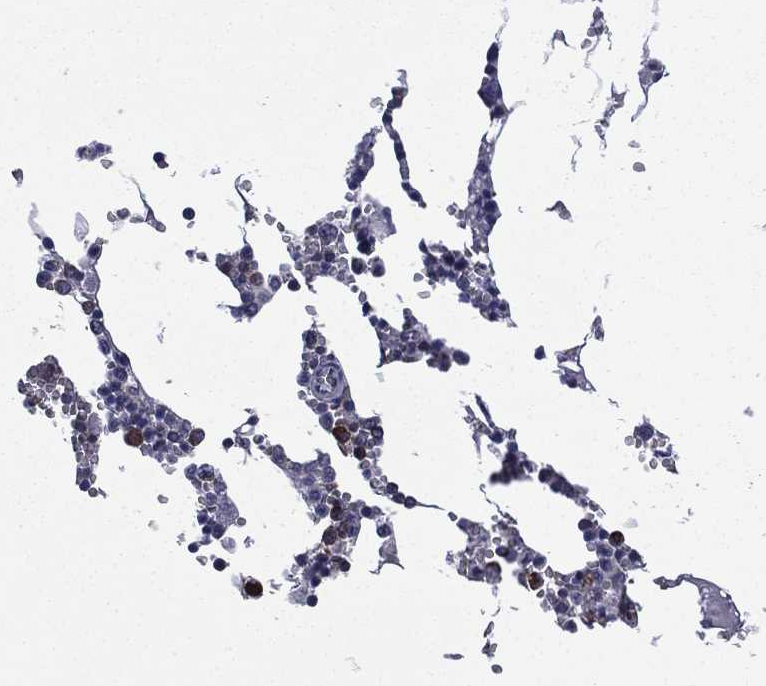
{"staining": {"intensity": "strong", "quantity": "<25%", "location": "cytoplasmic/membranous"}, "tissue": "bone marrow", "cell_type": "Hematopoietic cells", "image_type": "normal", "snomed": [{"axis": "morphology", "description": "Normal tissue, NOS"}, {"axis": "topography", "description": "Bone marrow"}], "caption": "Immunohistochemical staining of normal bone marrow displays <25% levels of strong cytoplasmic/membranous protein positivity in about <25% of hematopoietic cells.", "gene": "FARSA", "patient": {"sex": "male", "age": 54}}